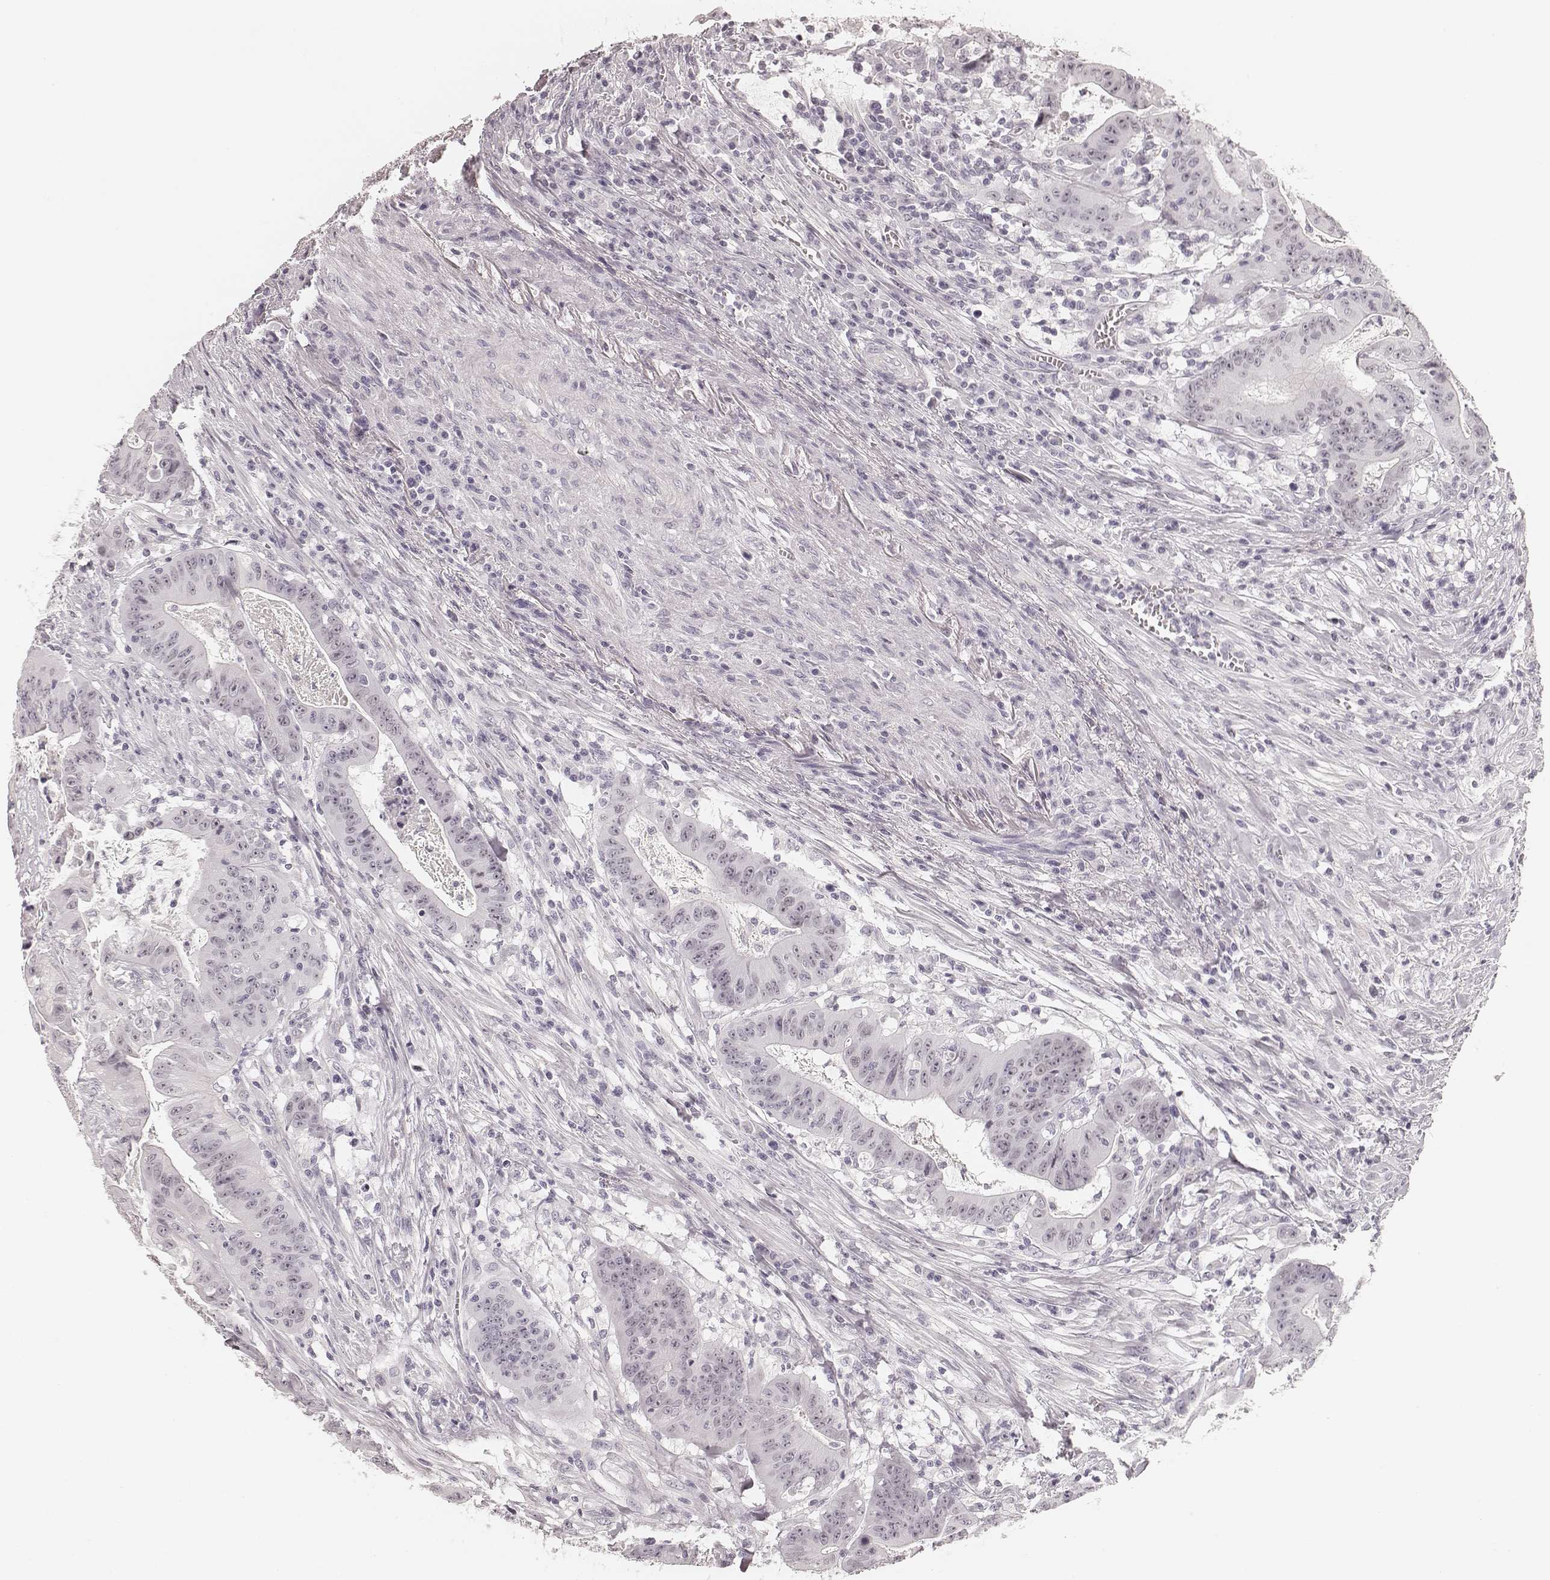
{"staining": {"intensity": "negative", "quantity": "none", "location": "none"}, "tissue": "colorectal cancer", "cell_type": "Tumor cells", "image_type": "cancer", "snomed": [{"axis": "morphology", "description": "Adenocarcinoma, NOS"}, {"axis": "topography", "description": "Colon"}], "caption": "Protein analysis of colorectal cancer displays no significant staining in tumor cells. (DAB (3,3'-diaminobenzidine) immunohistochemistry (IHC) visualized using brightfield microscopy, high magnification).", "gene": "HNF4G", "patient": {"sex": "male", "age": 33}}